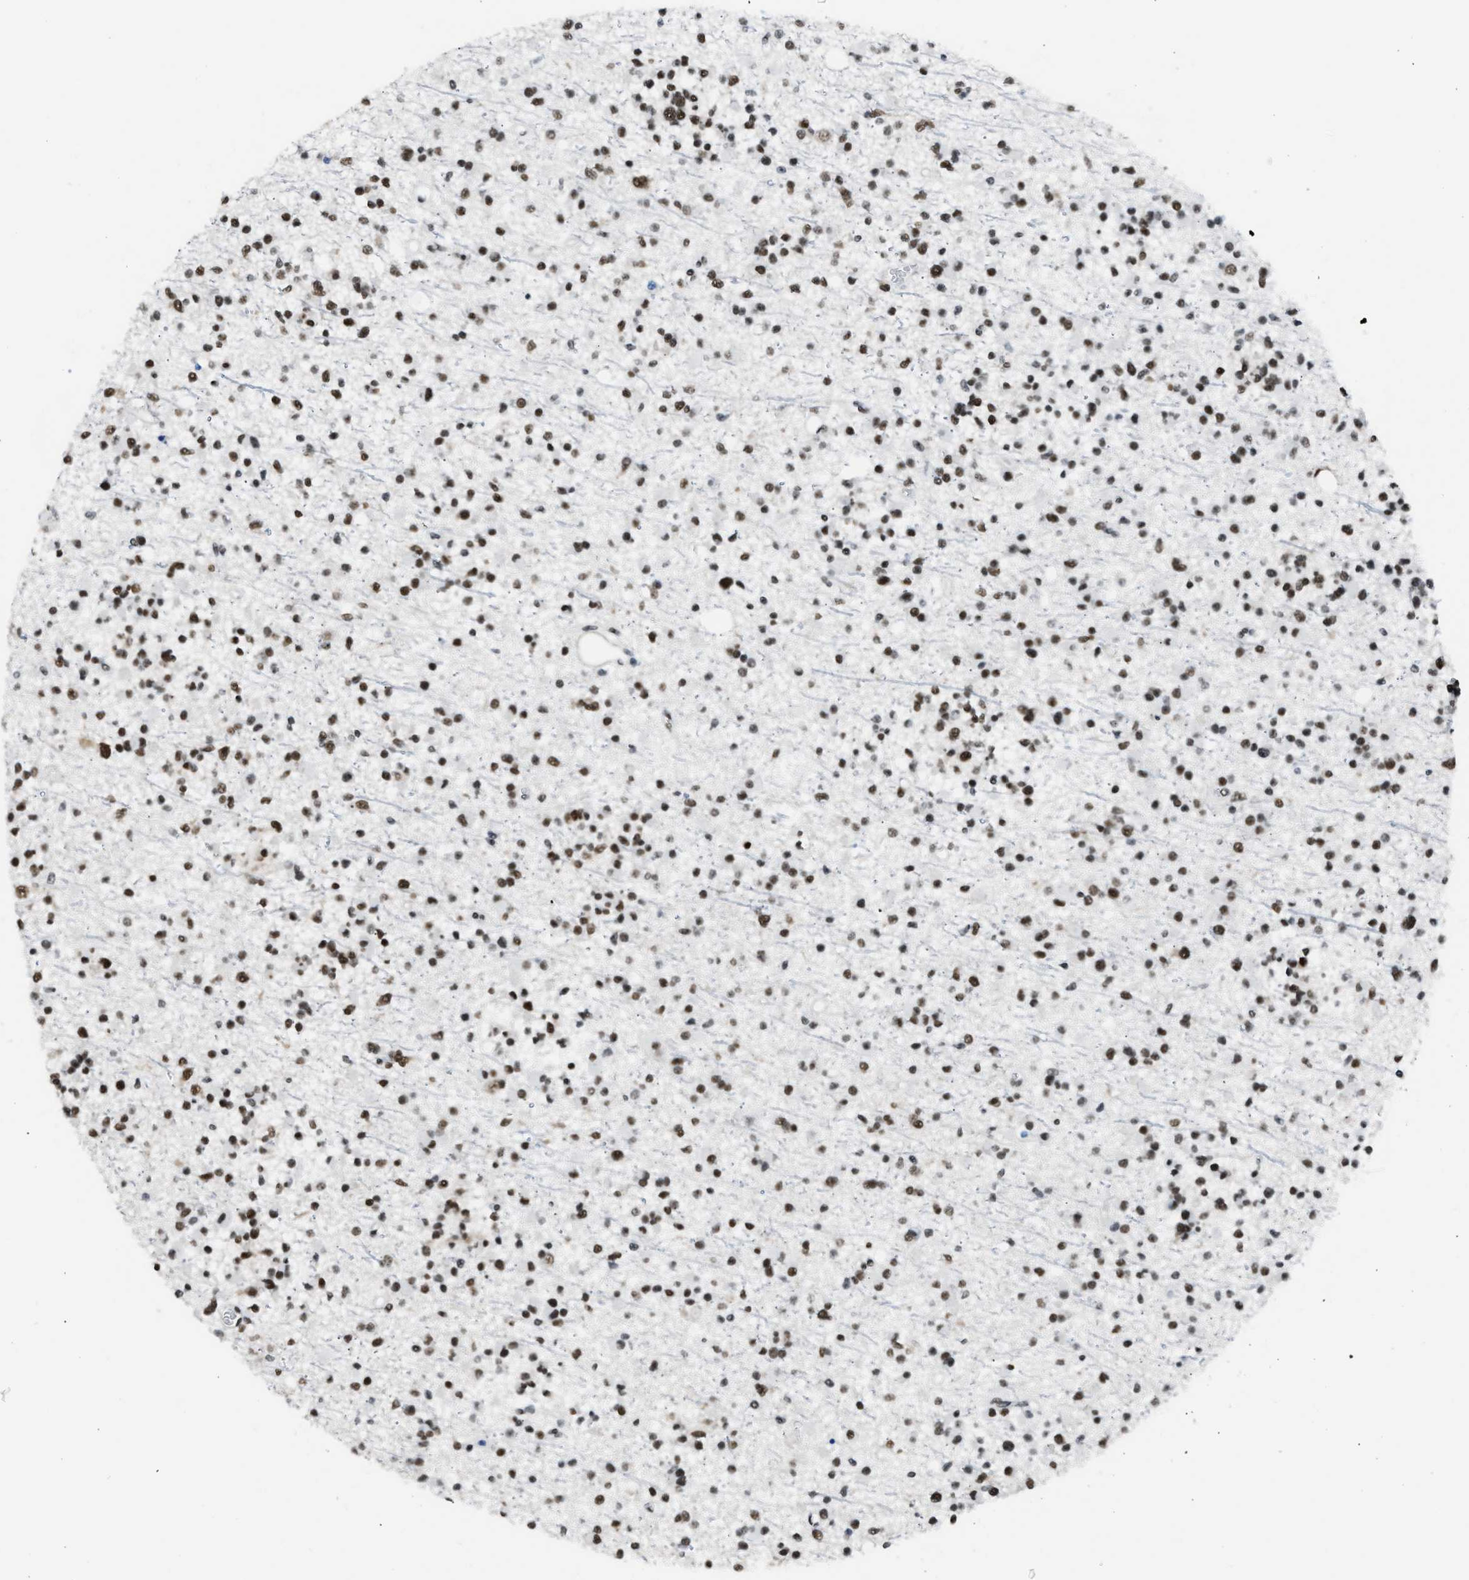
{"staining": {"intensity": "strong", "quantity": ">75%", "location": "nuclear"}, "tissue": "glioma", "cell_type": "Tumor cells", "image_type": "cancer", "snomed": [{"axis": "morphology", "description": "Glioma, malignant, Low grade"}, {"axis": "topography", "description": "Brain"}], "caption": "IHC staining of glioma, which reveals high levels of strong nuclear staining in about >75% of tumor cells indicating strong nuclear protein staining. The staining was performed using DAB (3,3'-diaminobenzidine) (brown) for protein detection and nuclei were counterstained in hematoxylin (blue).", "gene": "SCAF4", "patient": {"sex": "female", "age": 22}}